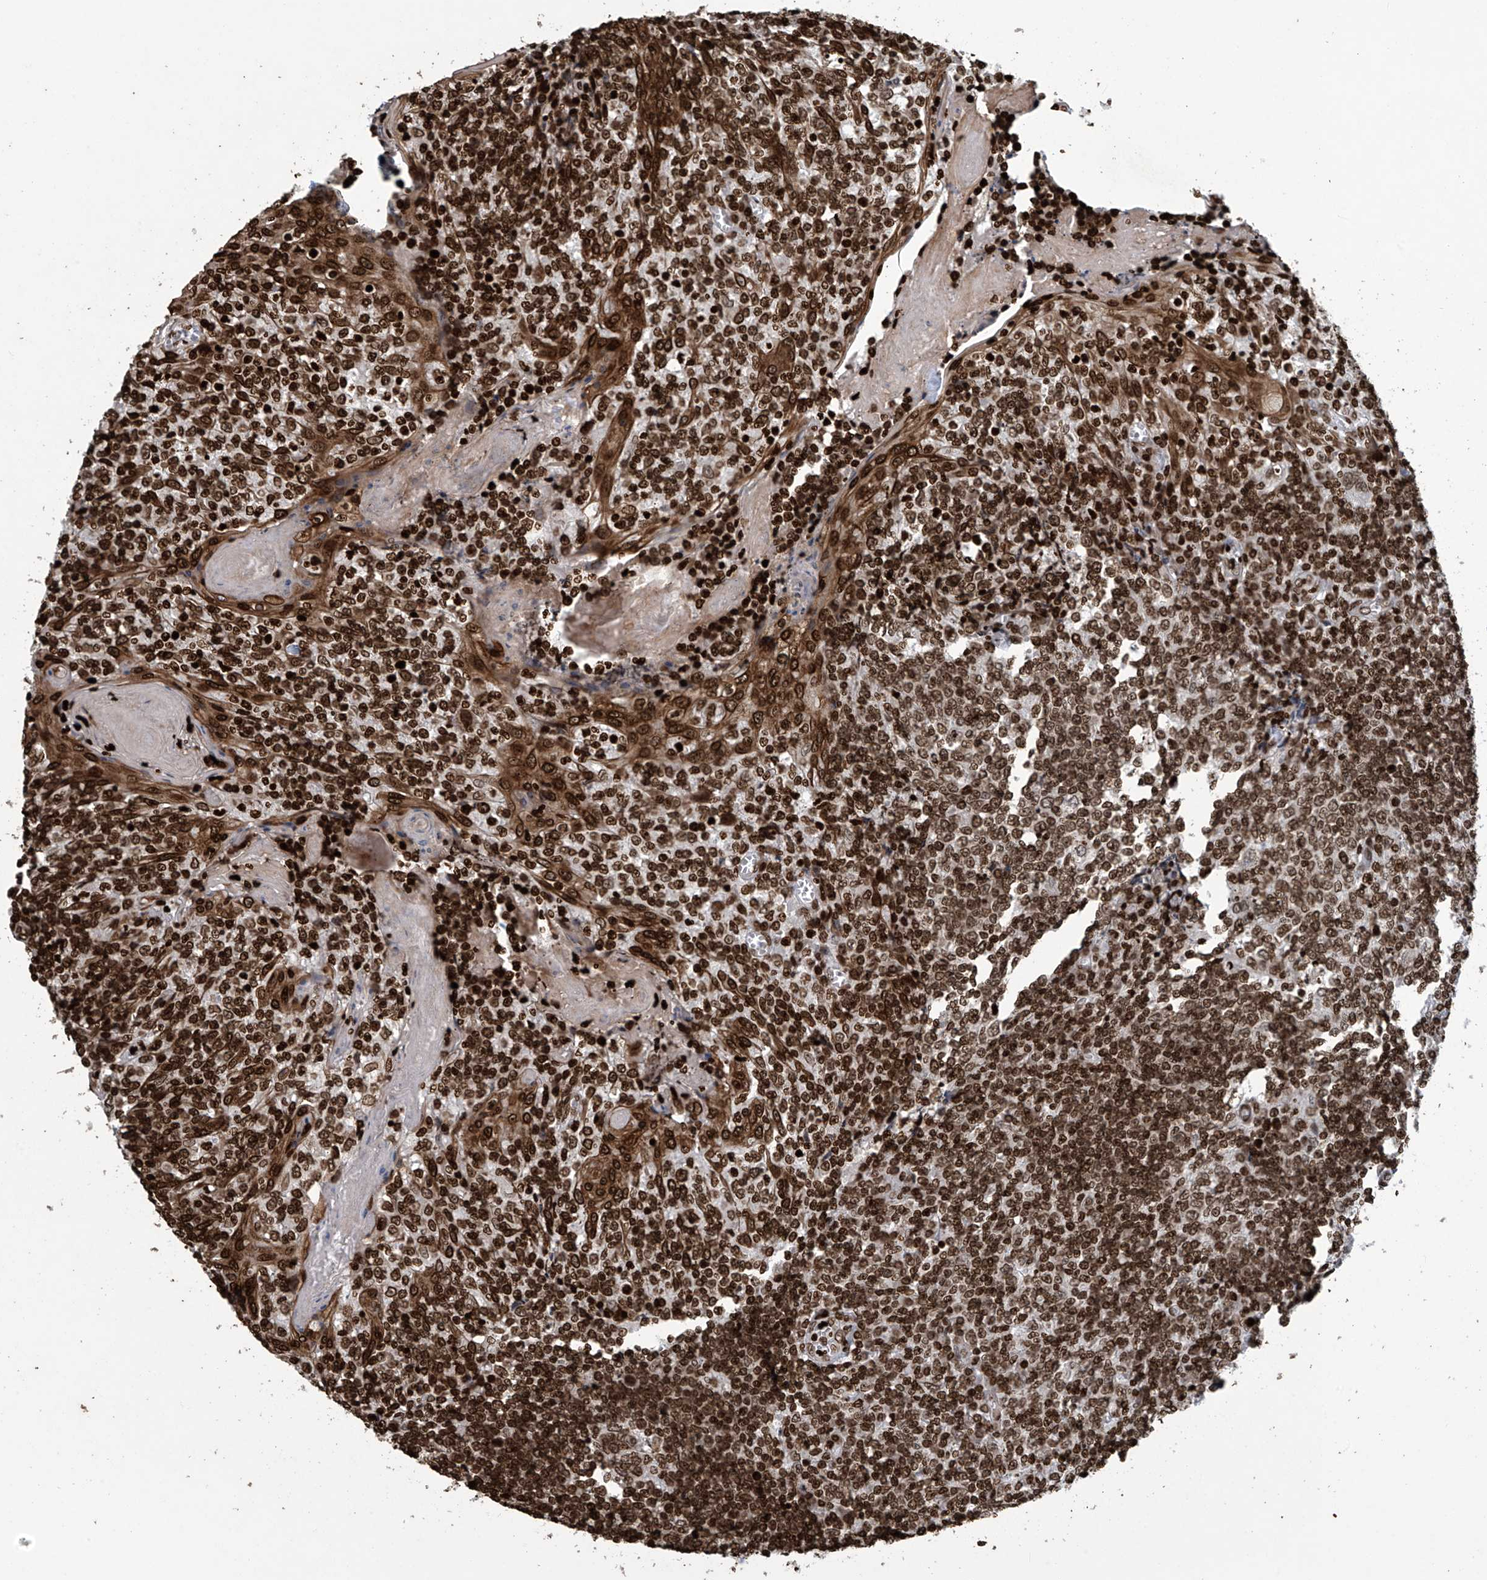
{"staining": {"intensity": "moderate", "quantity": ">75%", "location": "nuclear"}, "tissue": "tonsil", "cell_type": "Germinal center cells", "image_type": "normal", "snomed": [{"axis": "morphology", "description": "Normal tissue, NOS"}, {"axis": "topography", "description": "Tonsil"}], "caption": "Immunohistochemistry (IHC) micrograph of benign human tonsil stained for a protein (brown), which demonstrates medium levels of moderate nuclear positivity in about >75% of germinal center cells.", "gene": "H4C16", "patient": {"sex": "female", "age": 19}}